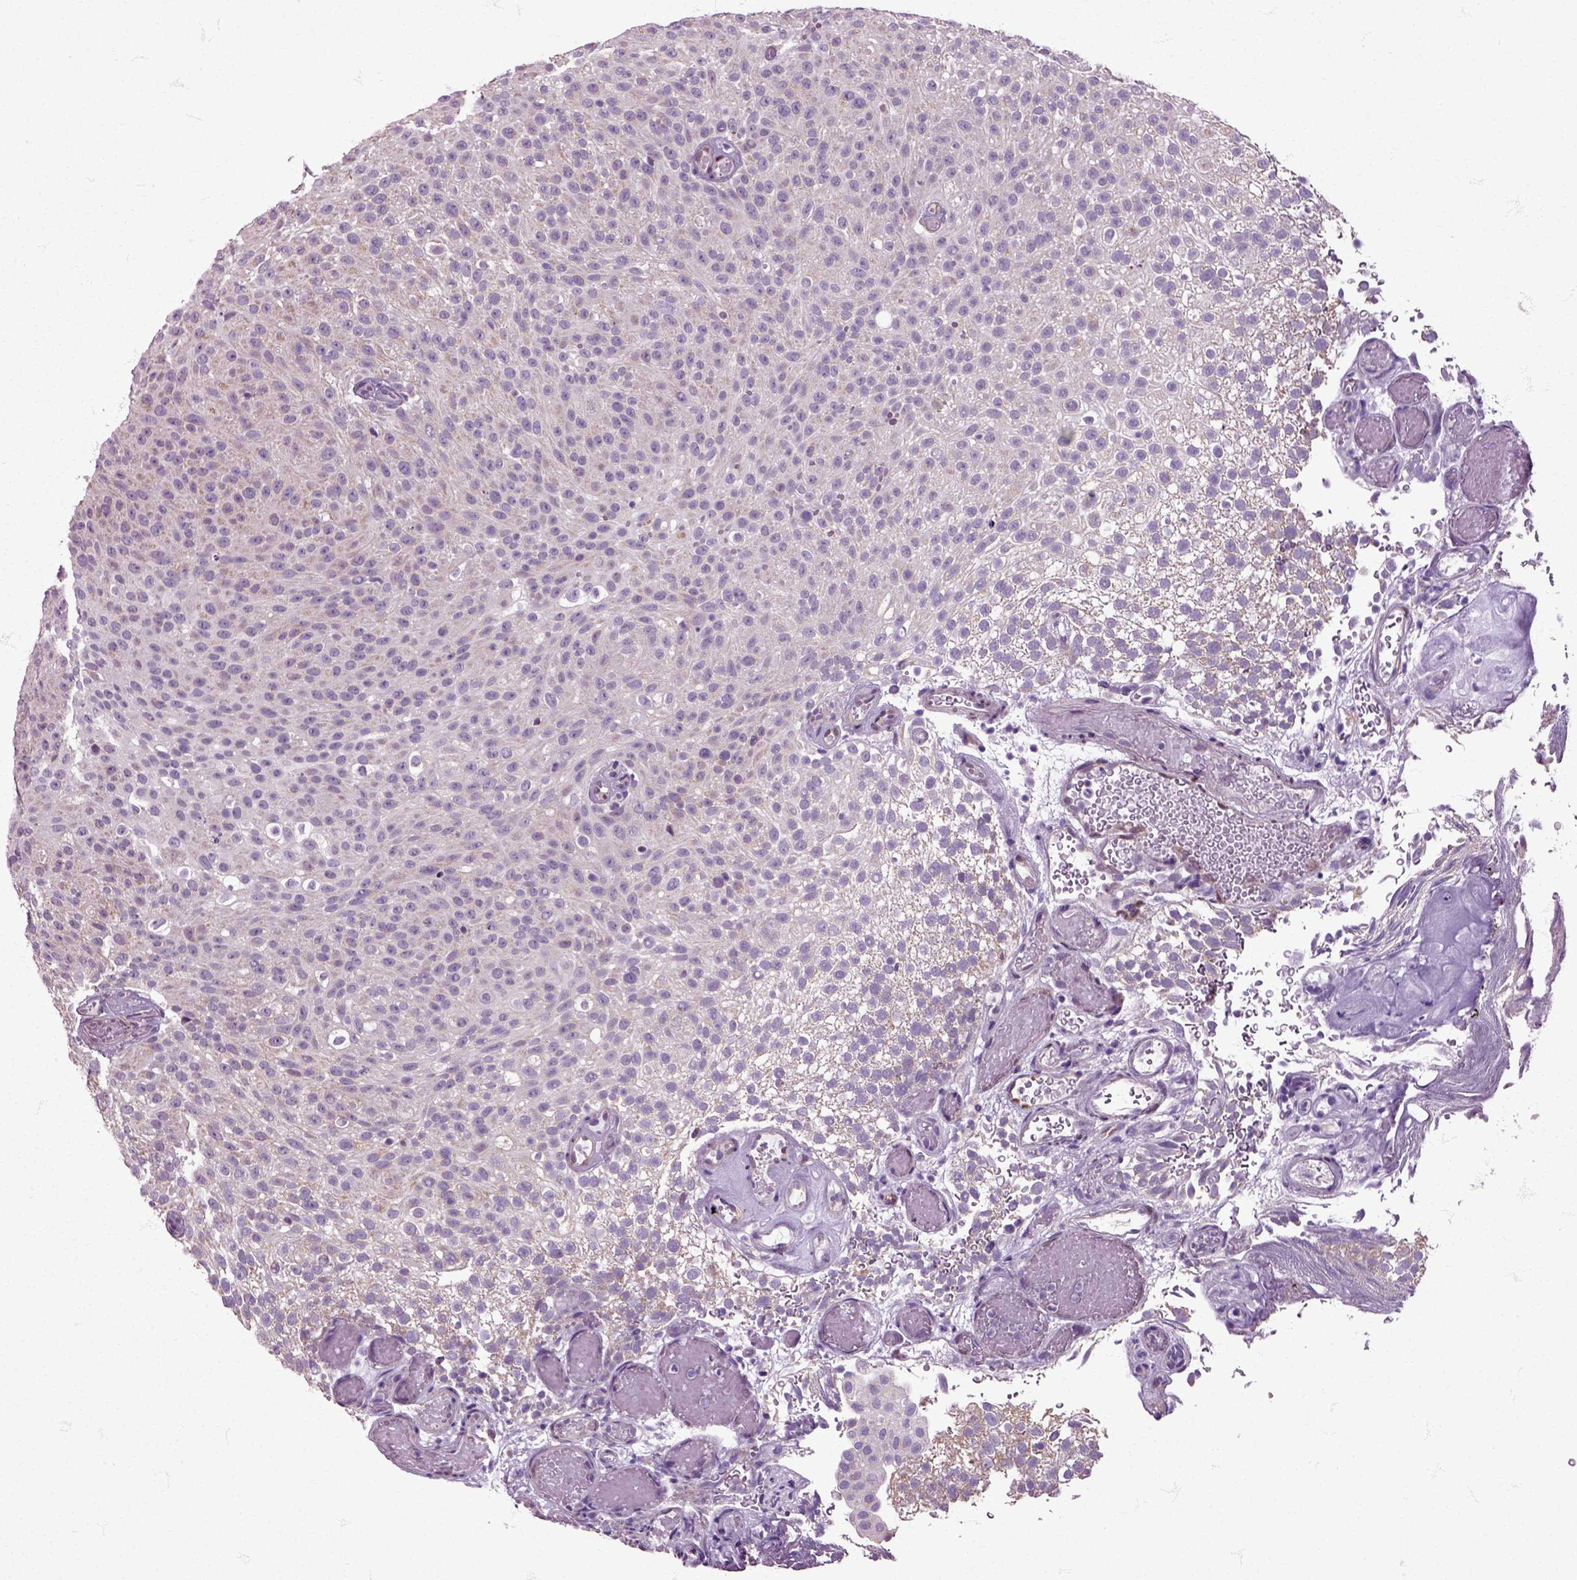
{"staining": {"intensity": "moderate", "quantity": "25%-75%", "location": "cytoplasmic/membranous"}, "tissue": "urothelial cancer", "cell_type": "Tumor cells", "image_type": "cancer", "snomed": [{"axis": "morphology", "description": "Urothelial carcinoma, Low grade"}, {"axis": "topography", "description": "Urinary bladder"}], "caption": "The photomicrograph displays staining of urothelial cancer, revealing moderate cytoplasmic/membranous protein positivity (brown color) within tumor cells.", "gene": "HSPA2", "patient": {"sex": "male", "age": 78}}